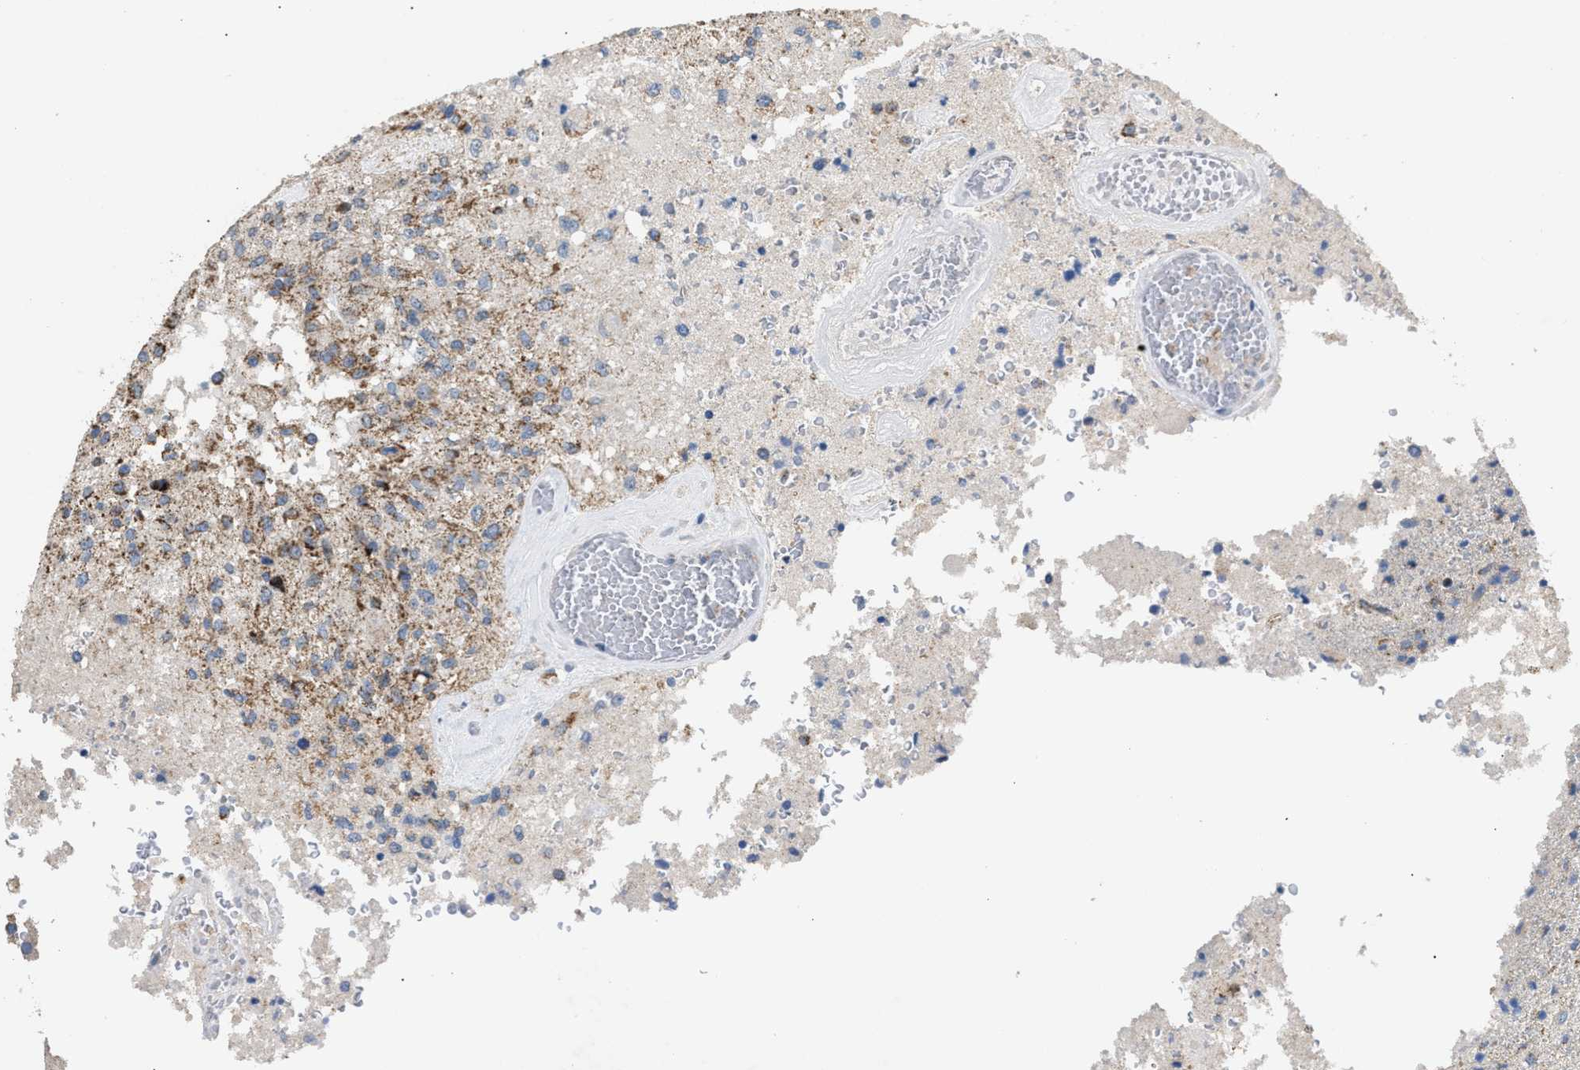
{"staining": {"intensity": "moderate", "quantity": "25%-75%", "location": "cytoplasmic/membranous"}, "tissue": "glioma", "cell_type": "Tumor cells", "image_type": "cancer", "snomed": [{"axis": "morphology", "description": "Normal tissue, NOS"}, {"axis": "morphology", "description": "Glioma, malignant, High grade"}, {"axis": "topography", "description": "Cerebral cortex"}], "caption": "DAB immunohistochemical staining of malignant high-grade glioma displays moderate cytoplasmic/membranous protein staining in approximately 25%-75% of tumor cells.", "gene": "TACO1", "patient": {"sex": "male", "age": 77}}